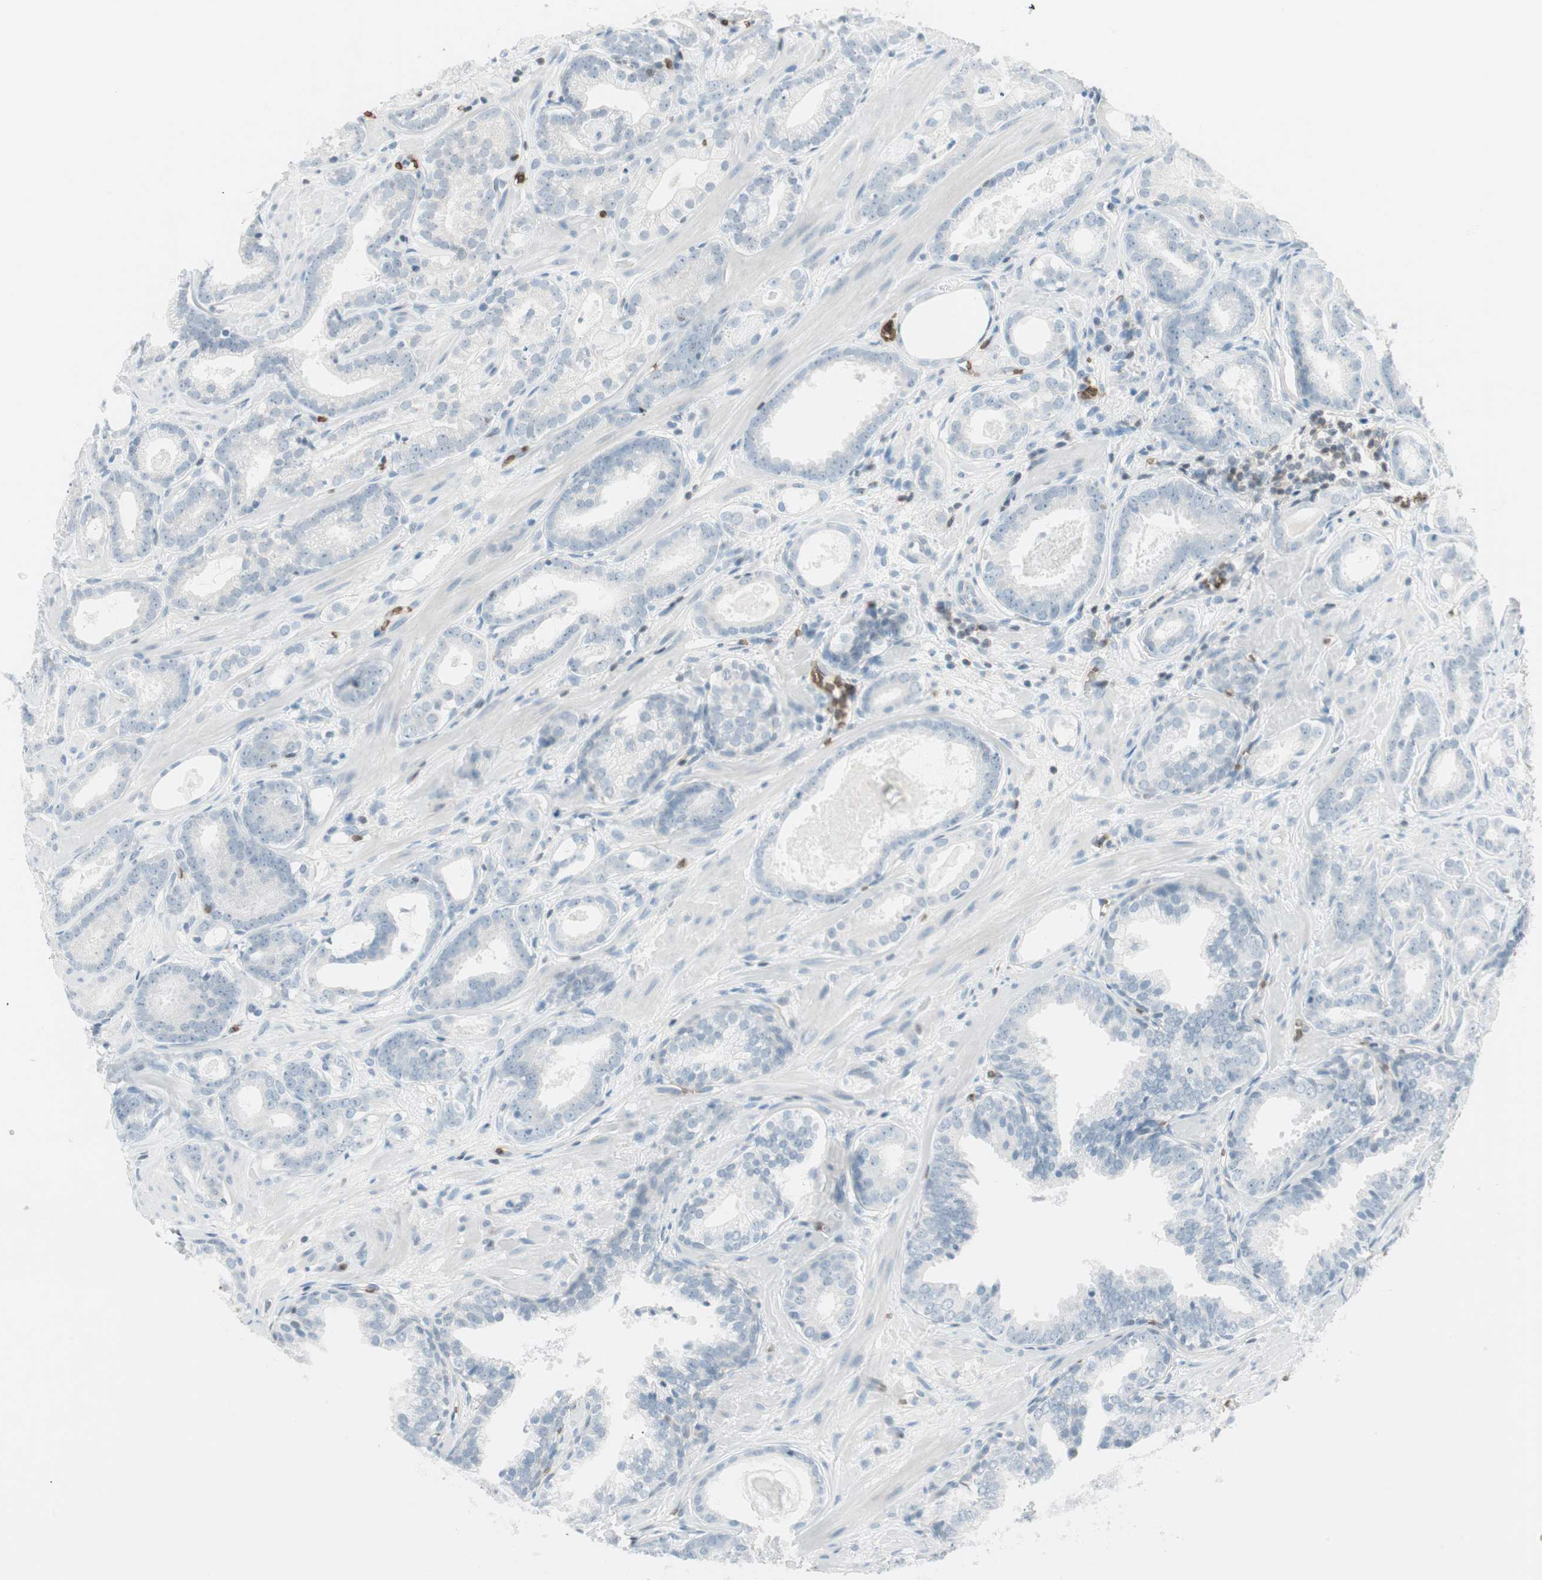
{"staining": {"intensity": "negative", "quantity": "none", "location": "none"}, "tissue": "prostate cancer", "cell_type": "Tumor cells", "image_type": "cancer", "snomed": [{"axis": "morphology", "description": "Adenocarcinoma, Low grade"}, {"axis": "topography", "description": "Prostate"}], "caption": "The photomicrograph displays no staining of tumor cells in prostate low-grade adenocarcinoma.", "gene": "MAP4K1", "patient": {"sex": "male", "age": 57}}